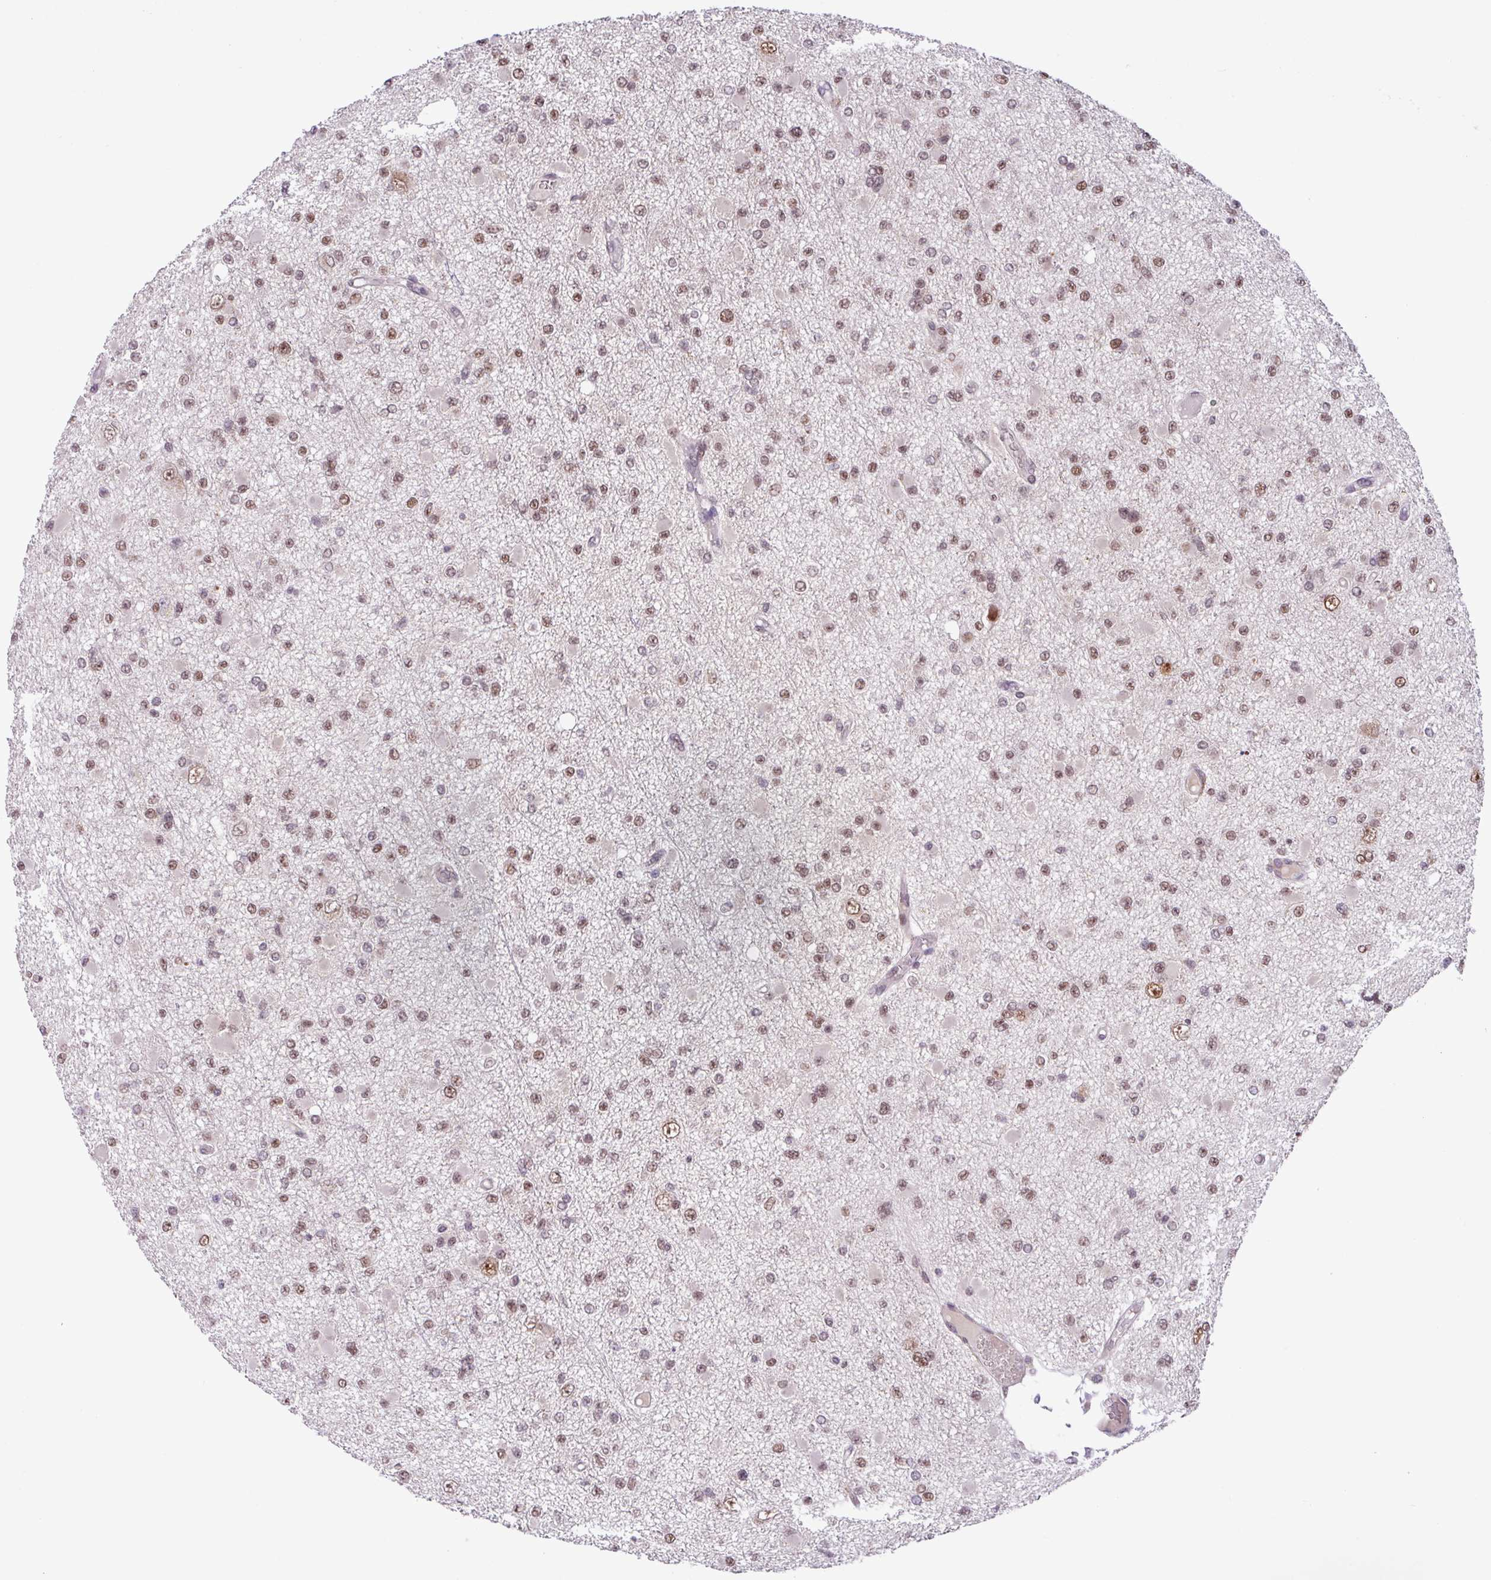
{"staining": {"intensity": "moderate", "quantity": ">75%", "location": "nuclear"}, "tissue": "glioma", "cell_type": "Tumor cells", "image_type": "cancer", "snomed": [{"axis": "morphology", "description": "Glioma, malignant, Low grade"}, {"axis": "topography", "description": "Brain"}], "caption": "An image of glioma stained for a protein demonstrates moderate nuclear brown staining in tumor cells. Nuclei are stained in blue.", "gene": "BRD3", "patient": {"sex": "female", "age": 22}}